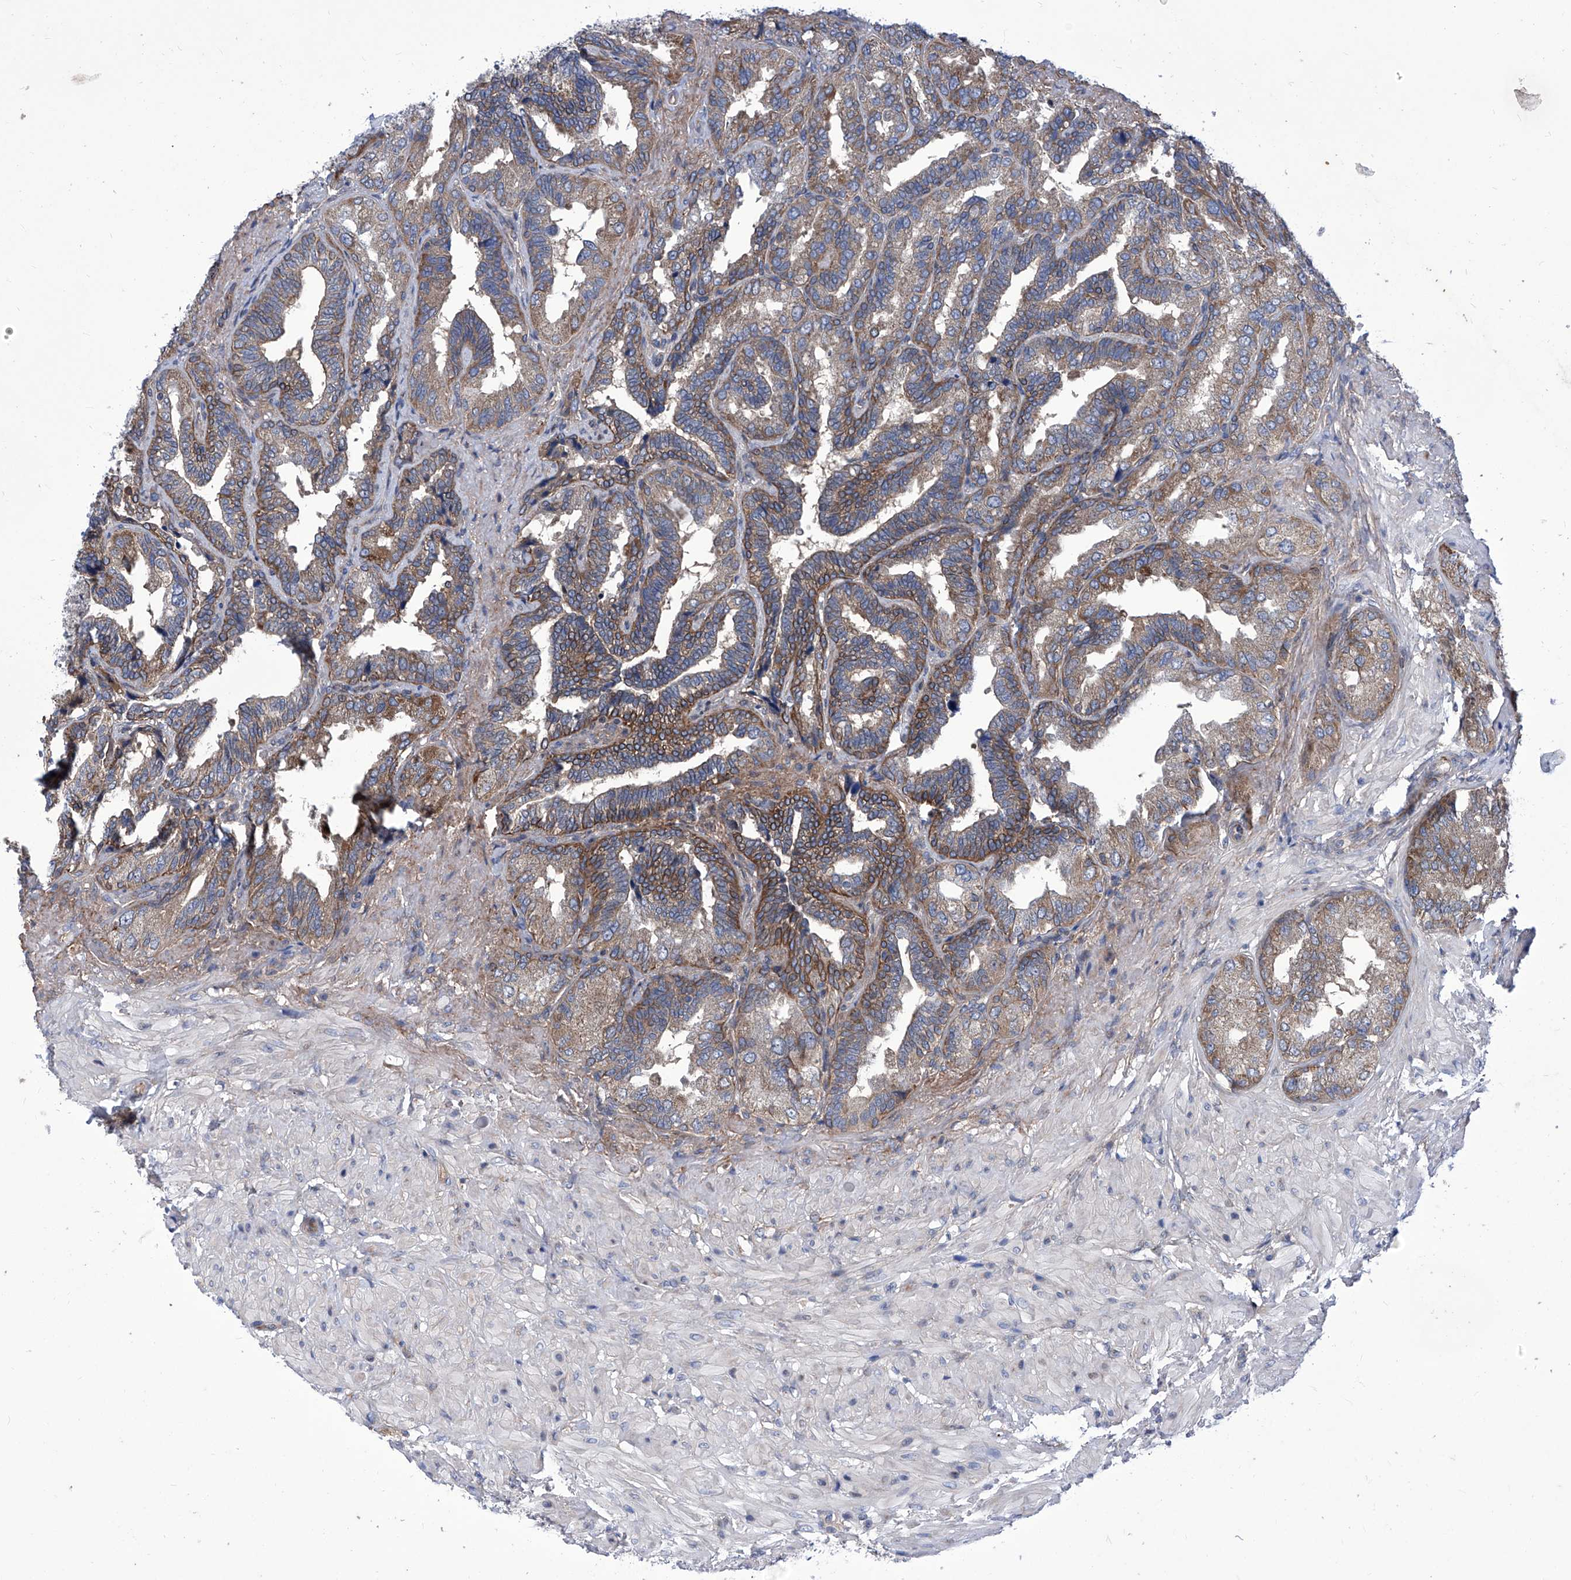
{"staining": {"intensity": "moderate", "quantity": ">75%", "location": "cytoplasmic/membranous"}, "tissue": "seminal vesicle", "cell_type": "Glandular cells", "image_type": "normal", "snomed": [{"axis": "morphology", "description": "Normal tissue, NOS"}, {"axis": "topography", "description": "Seminal veicle"}, {"axis": "topography", "description": "Peripheral nerve tissue"}], "caption": "IHC of benign seminal vesicle demonstrates medium levels of moderate cytoplasmic/membranous expression in approximately >75% of glandular cells. Nuclei are stained in blue.", "gene": "KTI12", "patient": {"sex": "male", "age": 63}}